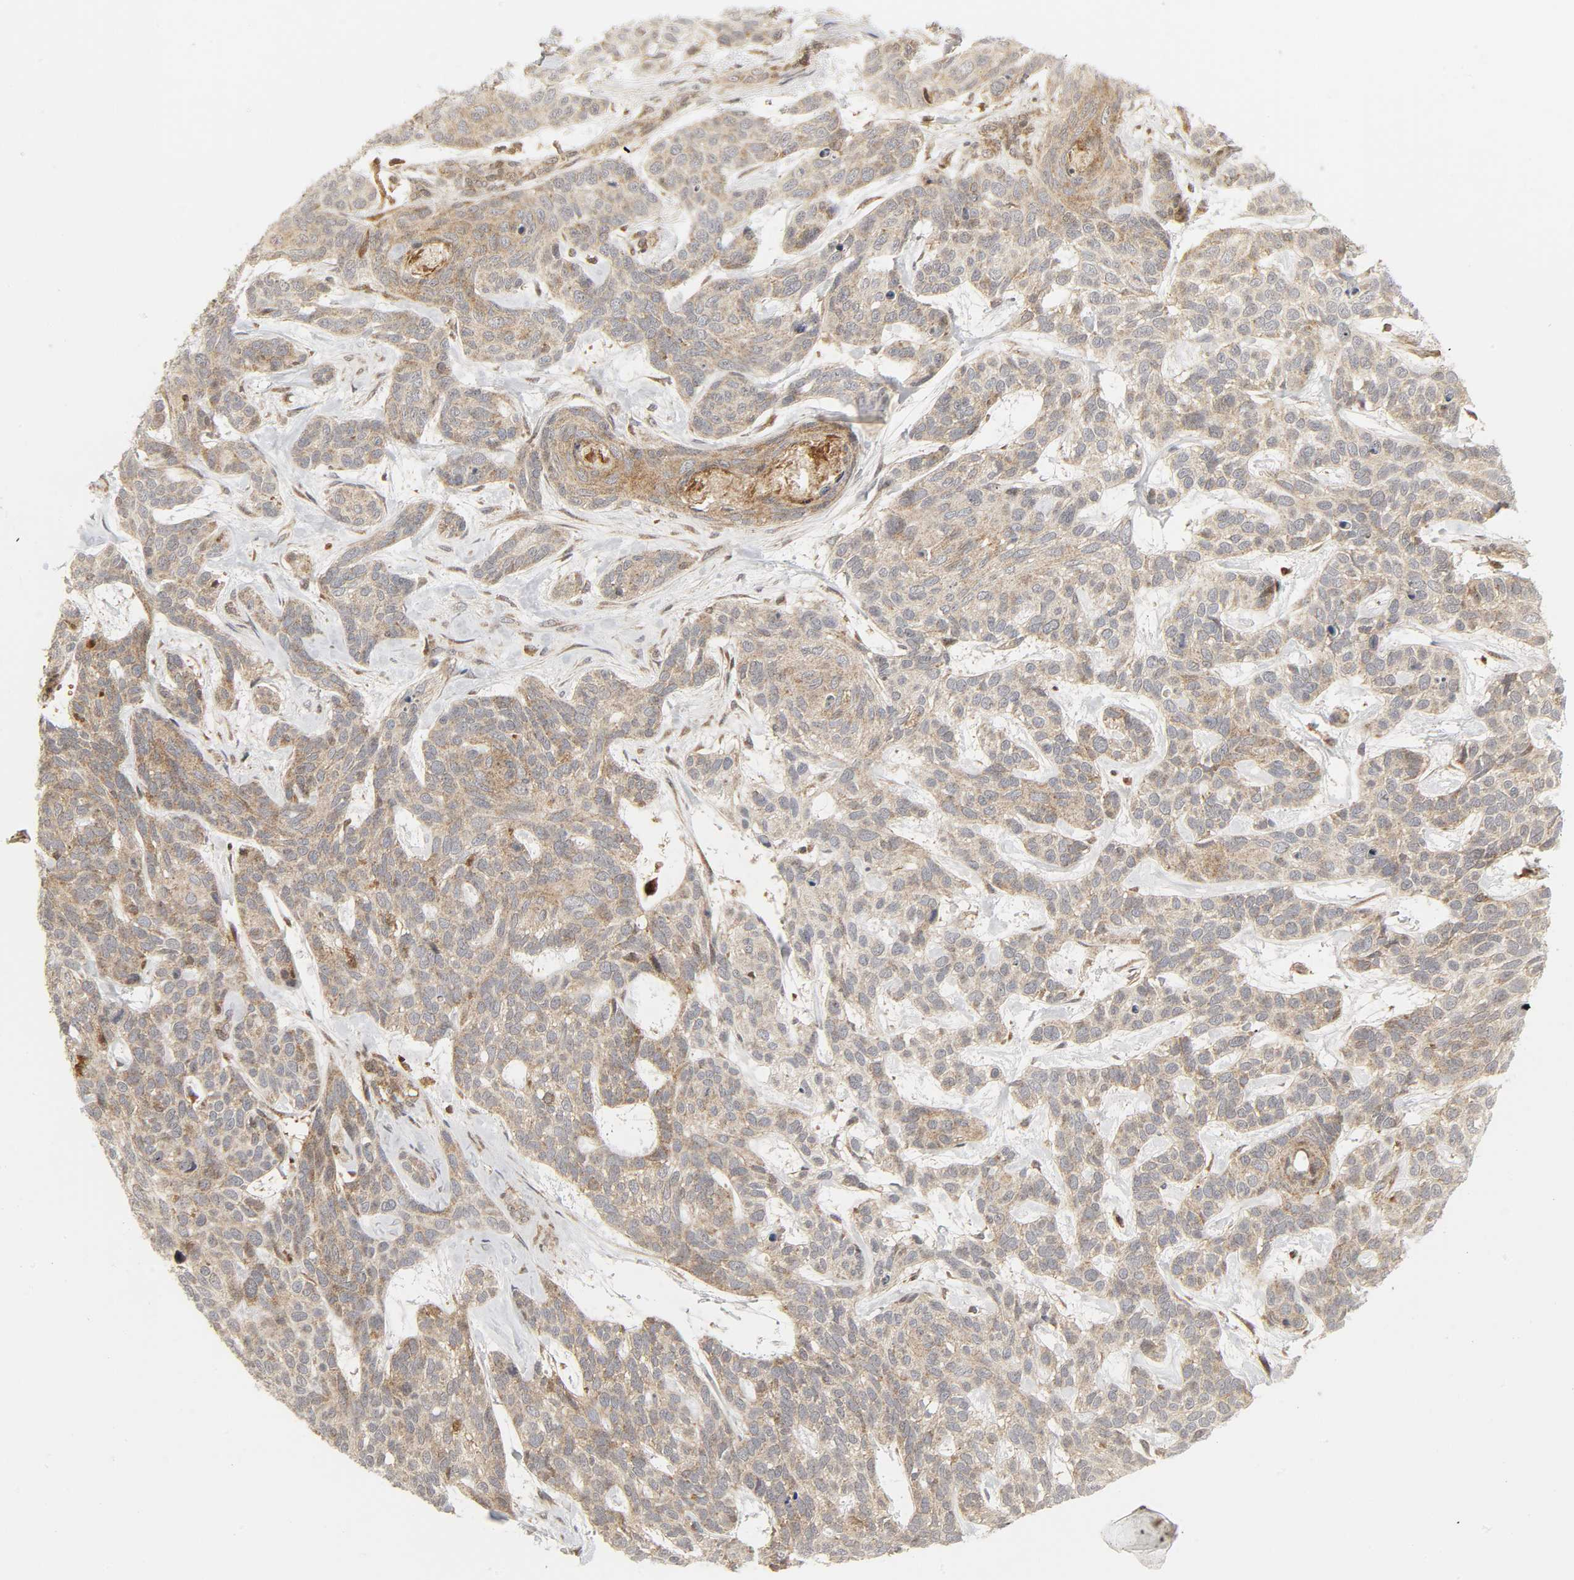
{"staining": {"intensity": "moderate", "quantity": ">75%", "location": "cytoplasmic/membranous"}, "tissue": "skin cancer", "cell_type": "Tumor cells", "image_type": "cancer", "snomed": [{"axis": "morphology", "description": "Basal cell carcinoma"}, {"axis": "topography", "description": "Skin"}], "caption": "High-magnification brightfield microscopy of skin basal cell carcinoma stained with DAB (3,3'-diaminobenzidine) (brown) and counterstained with hematoxylin (blue). tumor cells exhibit moderate cytoplasmic/membranous expression is identified in approximately>75% of cells. The staining is performed using DAB (3,3'-diaminobenzidine) brown chromogen to label protein expression. The nuclei are counter-stained blue using hematoxylin.", "gene": "CHUK", "patient": {"sex": "male", "age": 87}}